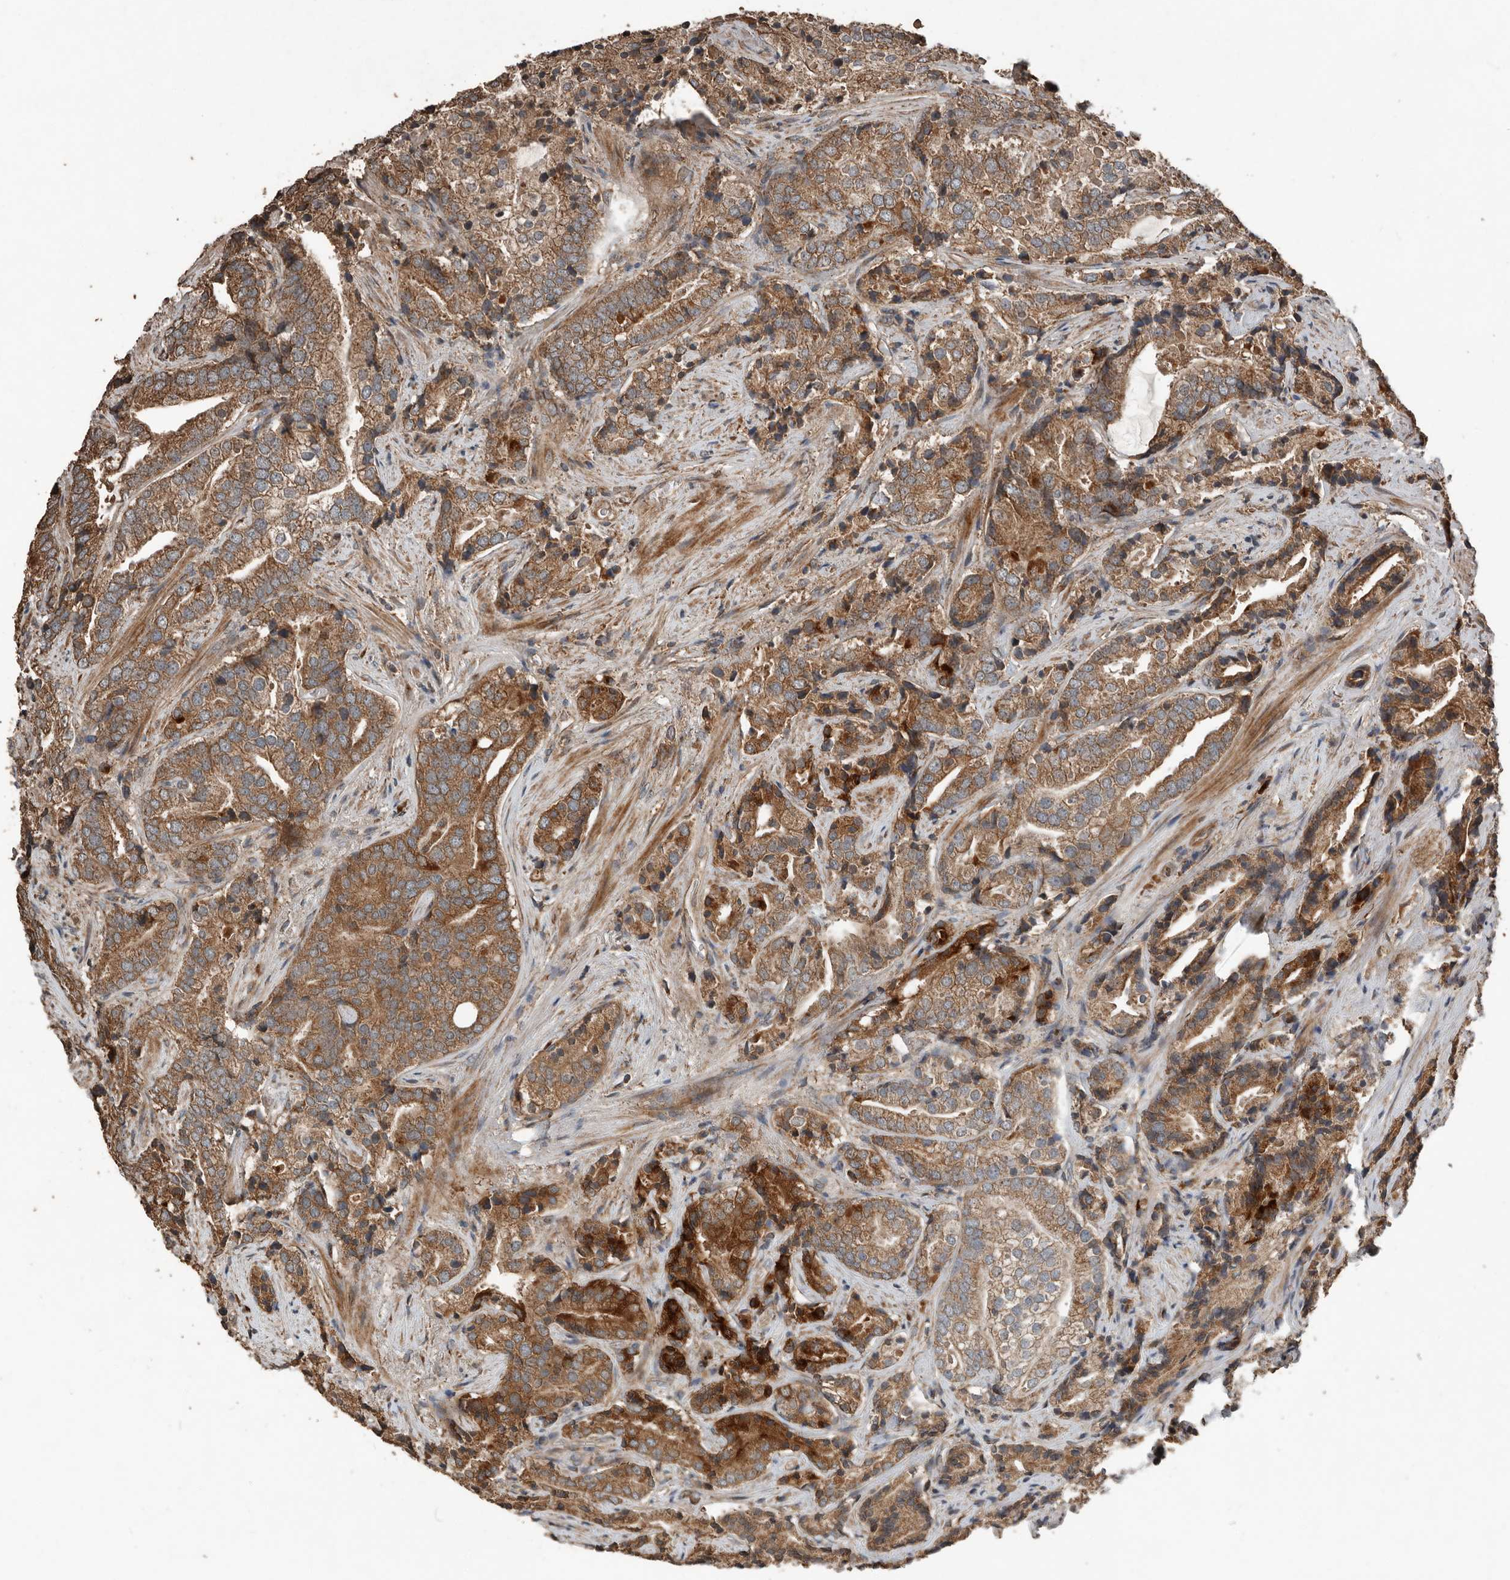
{"staining": {"intensity": "strong", "quantity": ">75%", "location": "cytoplasmic/membranous"}, "tissue": "prostate cancer", "cell_type": "Tumor cells", "image_type": "cancer", "snomed": [{"axis": "morphology", "description": "Adenocarcinoma, High grade"}, {"axis": "topography", "description": "Prostate"}], "caption": "Protein expression by IHC demonstrates strong cytoplasmic/membranous positivity in approximately >75% of tumor cells in high-grade adenocarcinoma (prostate).", "gene": "RNF207", "patient": {"sex": "male", "age": 57}}